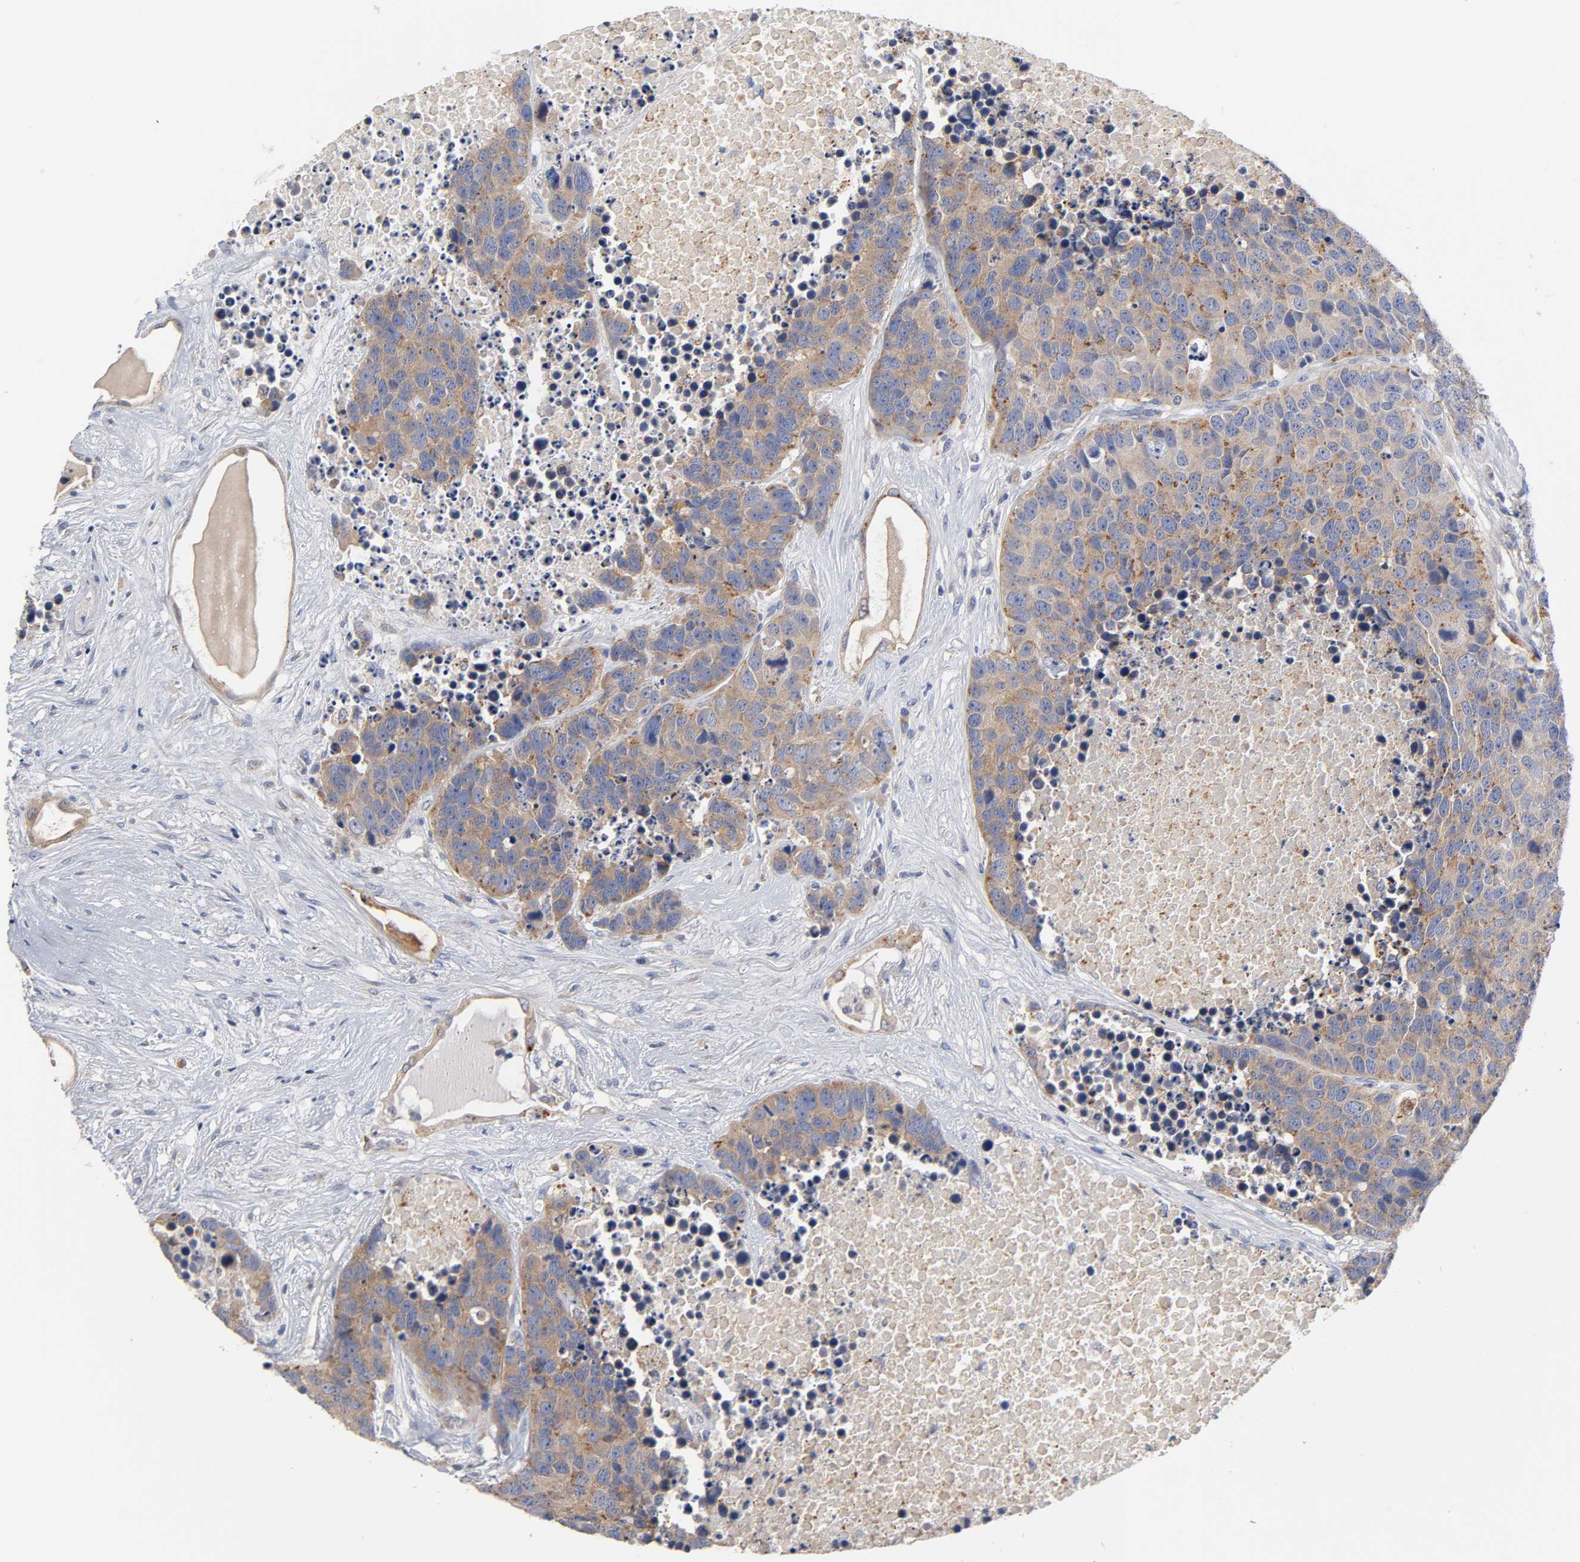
{"staining": {"intensity": "moderate", "quantity": ">75%", "location": "cytoplasmic/membranous"}, "tissue": "carcinoid", "cell_type": "Tumor cells", "image_type": "cancer", "snomed": [{"axis": "morphology", "description": "Carcinoid, malignant, NOS"}, {"axis": "topography", "description": "Lung"}], "caption": "Carcinoid (malignant) stained for a protein demonstrates moderate cytoplasmic/membranous positivity in tumor cells. (IHC, brightfield microscopy, high magnification).", "gene": "C17orf75", "patient": {"sex": "male", "age": 60}}